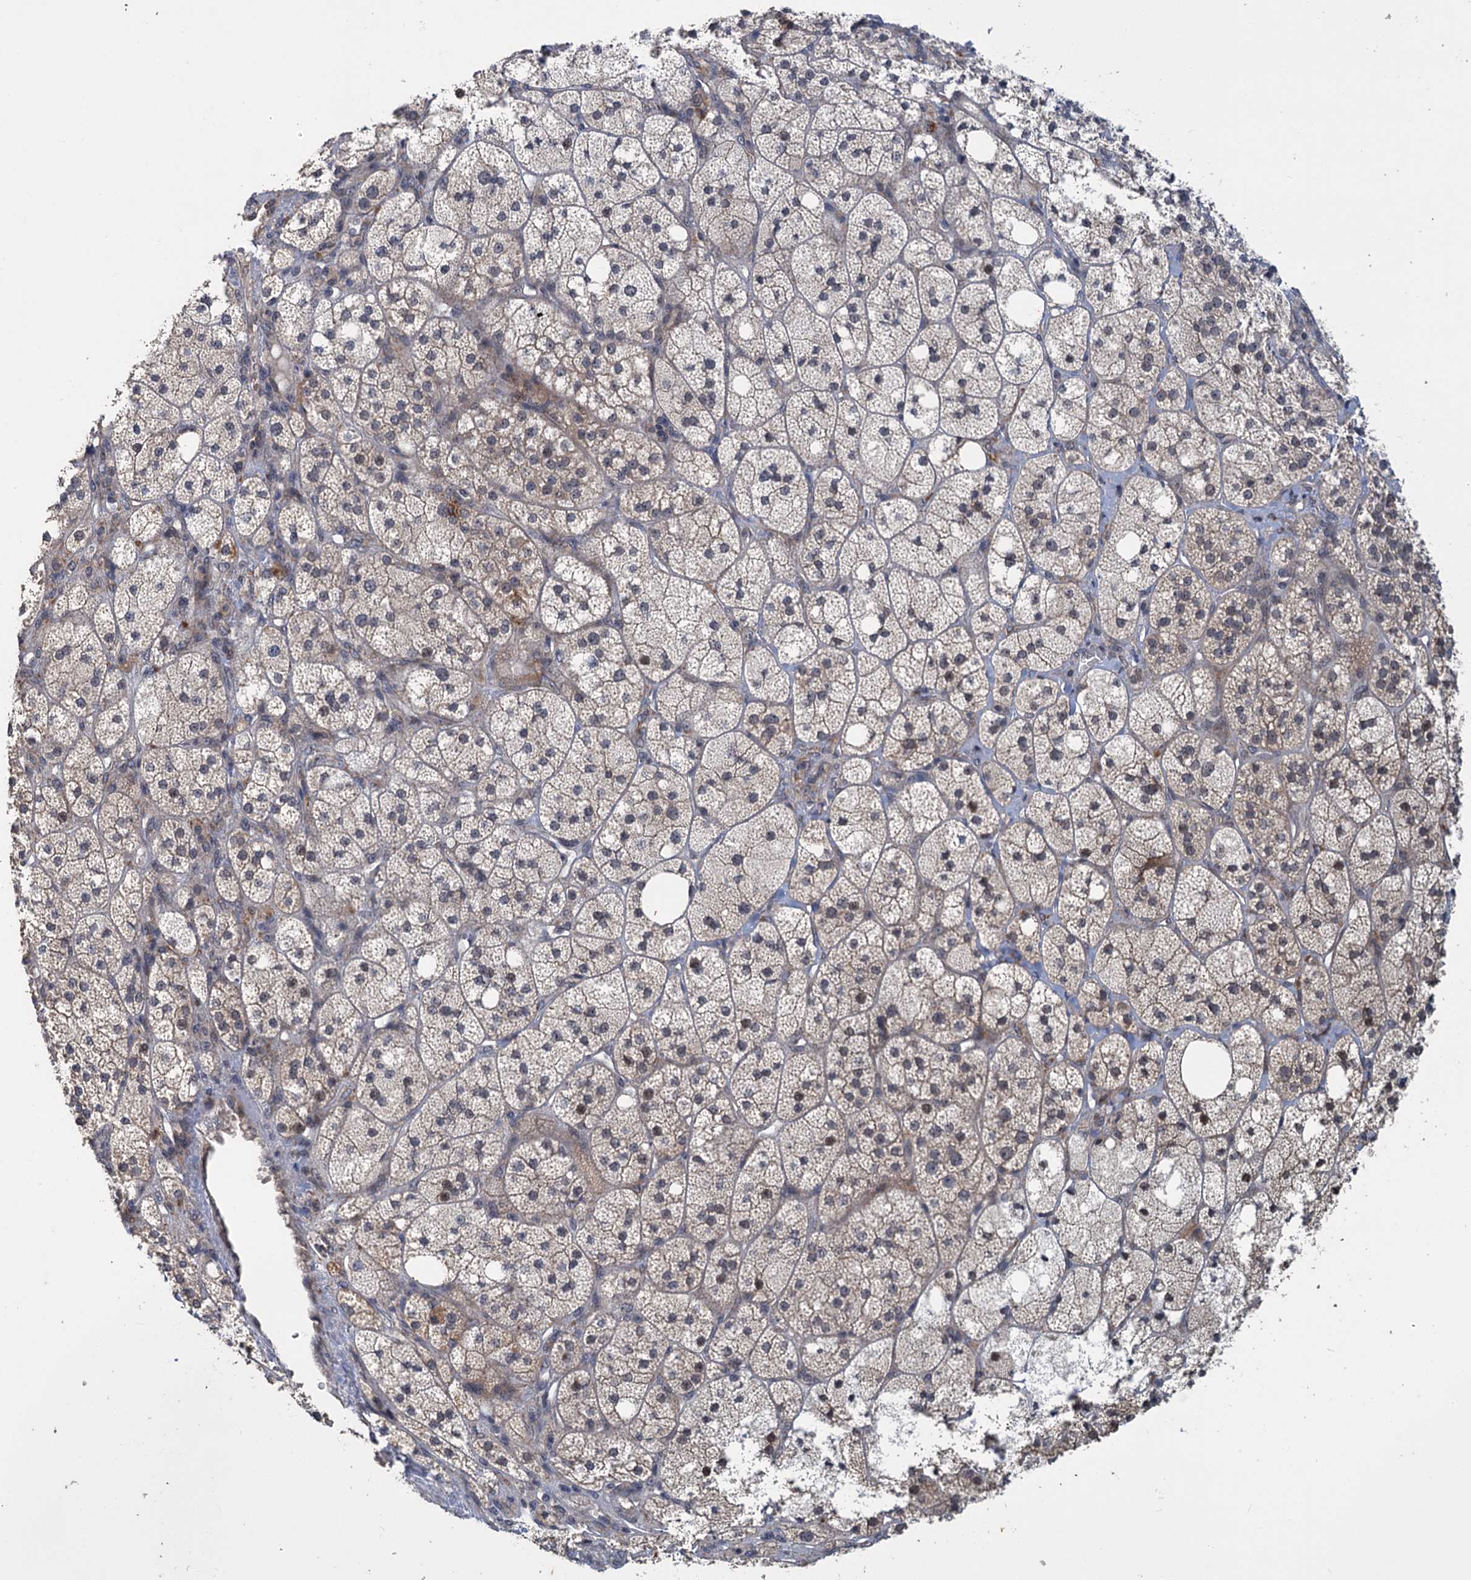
{"staining": {"intensity": "strong", "quantity": "25%-75%", "location": "cytoplasmic/membranous"}, "tissue": "adrenal gland", "cell_type": "Glandular cells", "image_type": "normal", "snomed": [{"axis": "morphology", "description": "Normal tissue, NOS"}, {"axis": "topography", "description": "Adrenal gland"}], "caption": "Human adrenal gland stained with a brown dye displays strong cytoplasmic/membranous positive expression in about 25%-75% of glandular cells.", "gene": "KANSL2", "patient": {"sex": "male", "age": 61}}